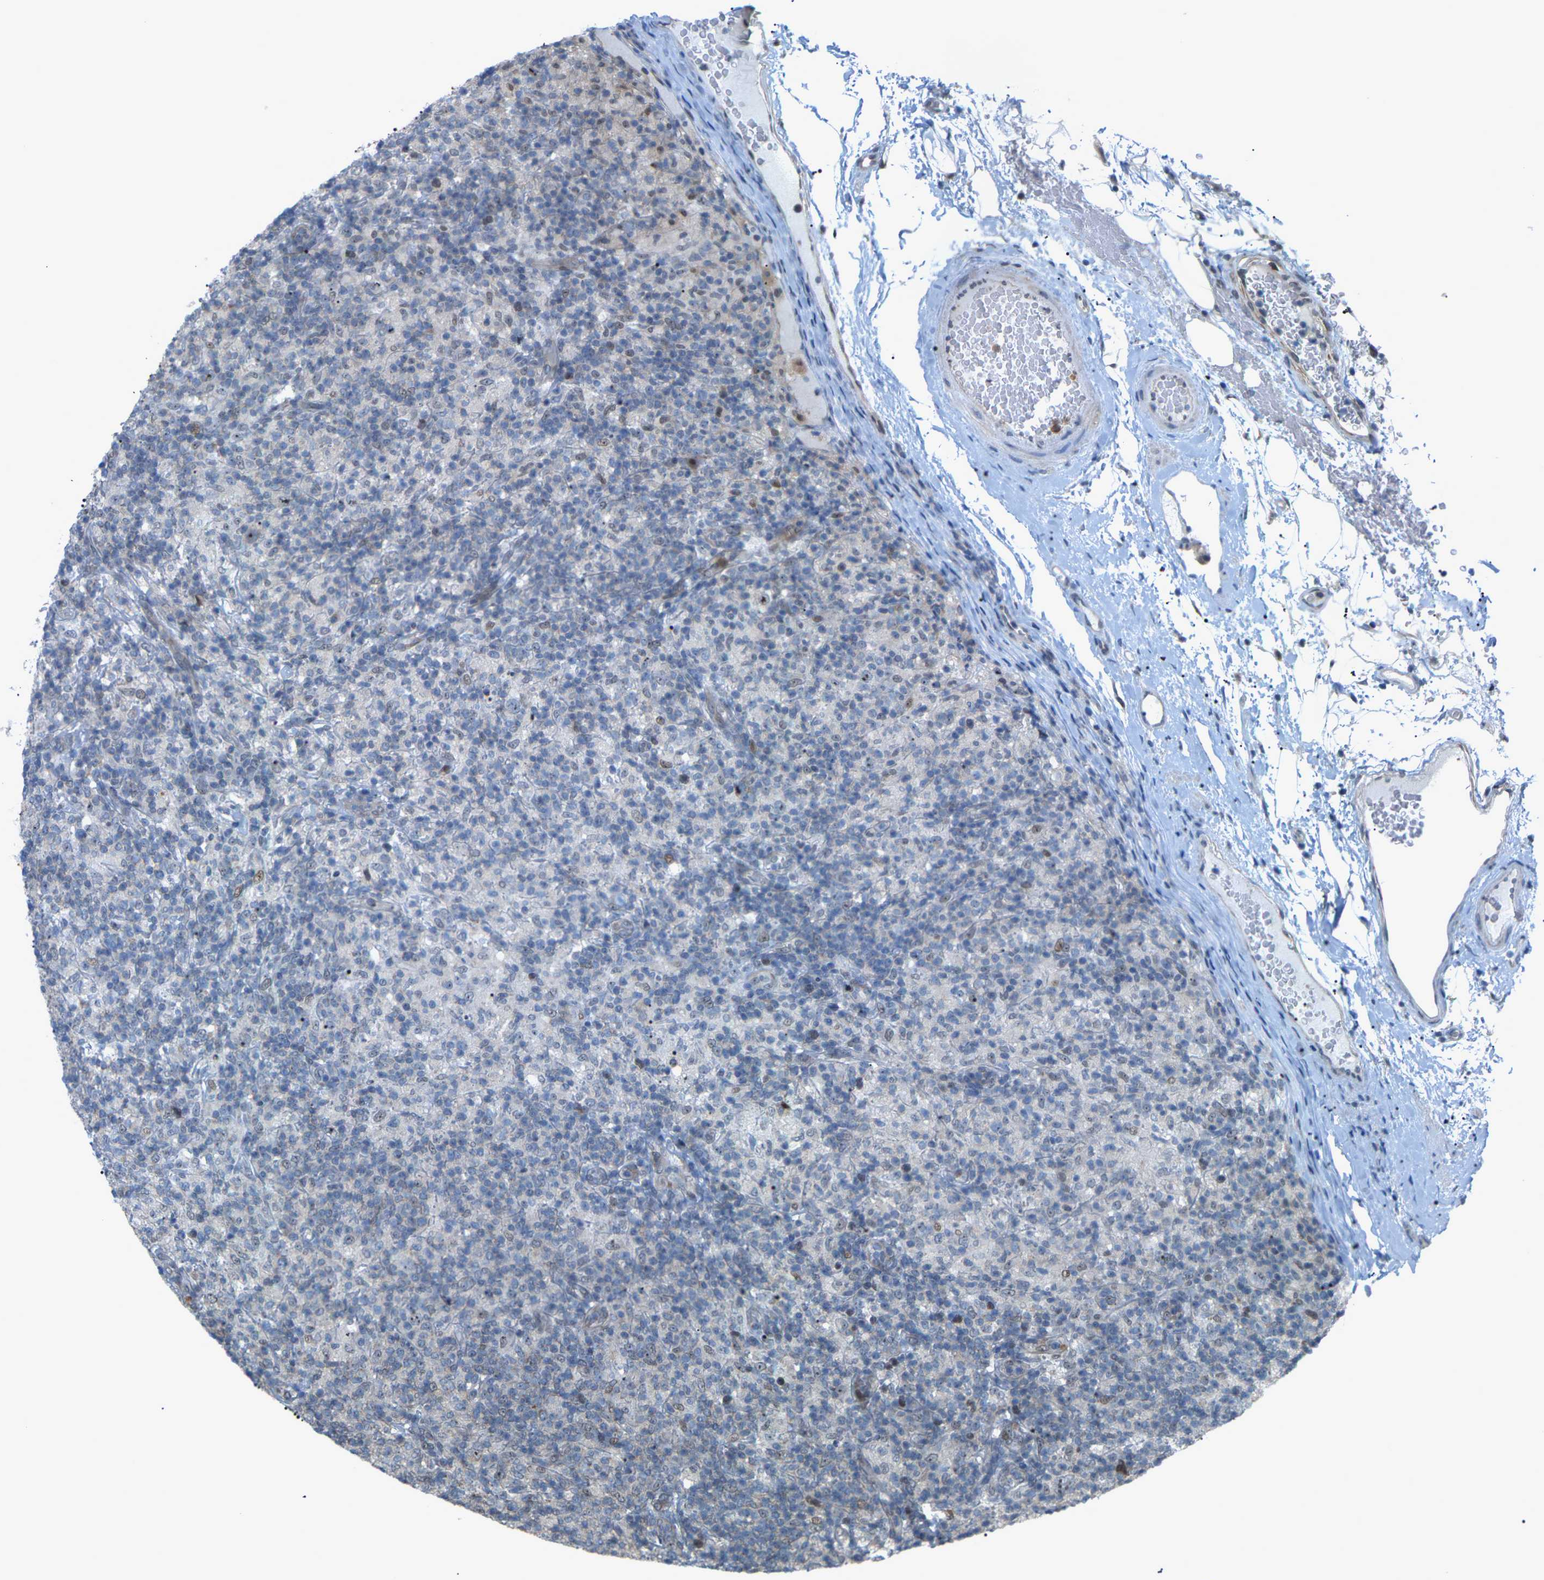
{"staining": {"intensity": "negative", "quantity": "none", "location": "none"}, "tissue": "lymphoma", "cell_type": "Tumor cells", "image_type": "cancer", "snomed": [{"axis": "morphology", "description": "Hodgkin's disease, NOS"}, {"axis": "topography", "description": "Lymph node"}], "caption": "Tumor cells are negative for protein expression in human Hodgkin's disease.", "gene": "CROT", "patient": {"sex": "male", "age": 70}}